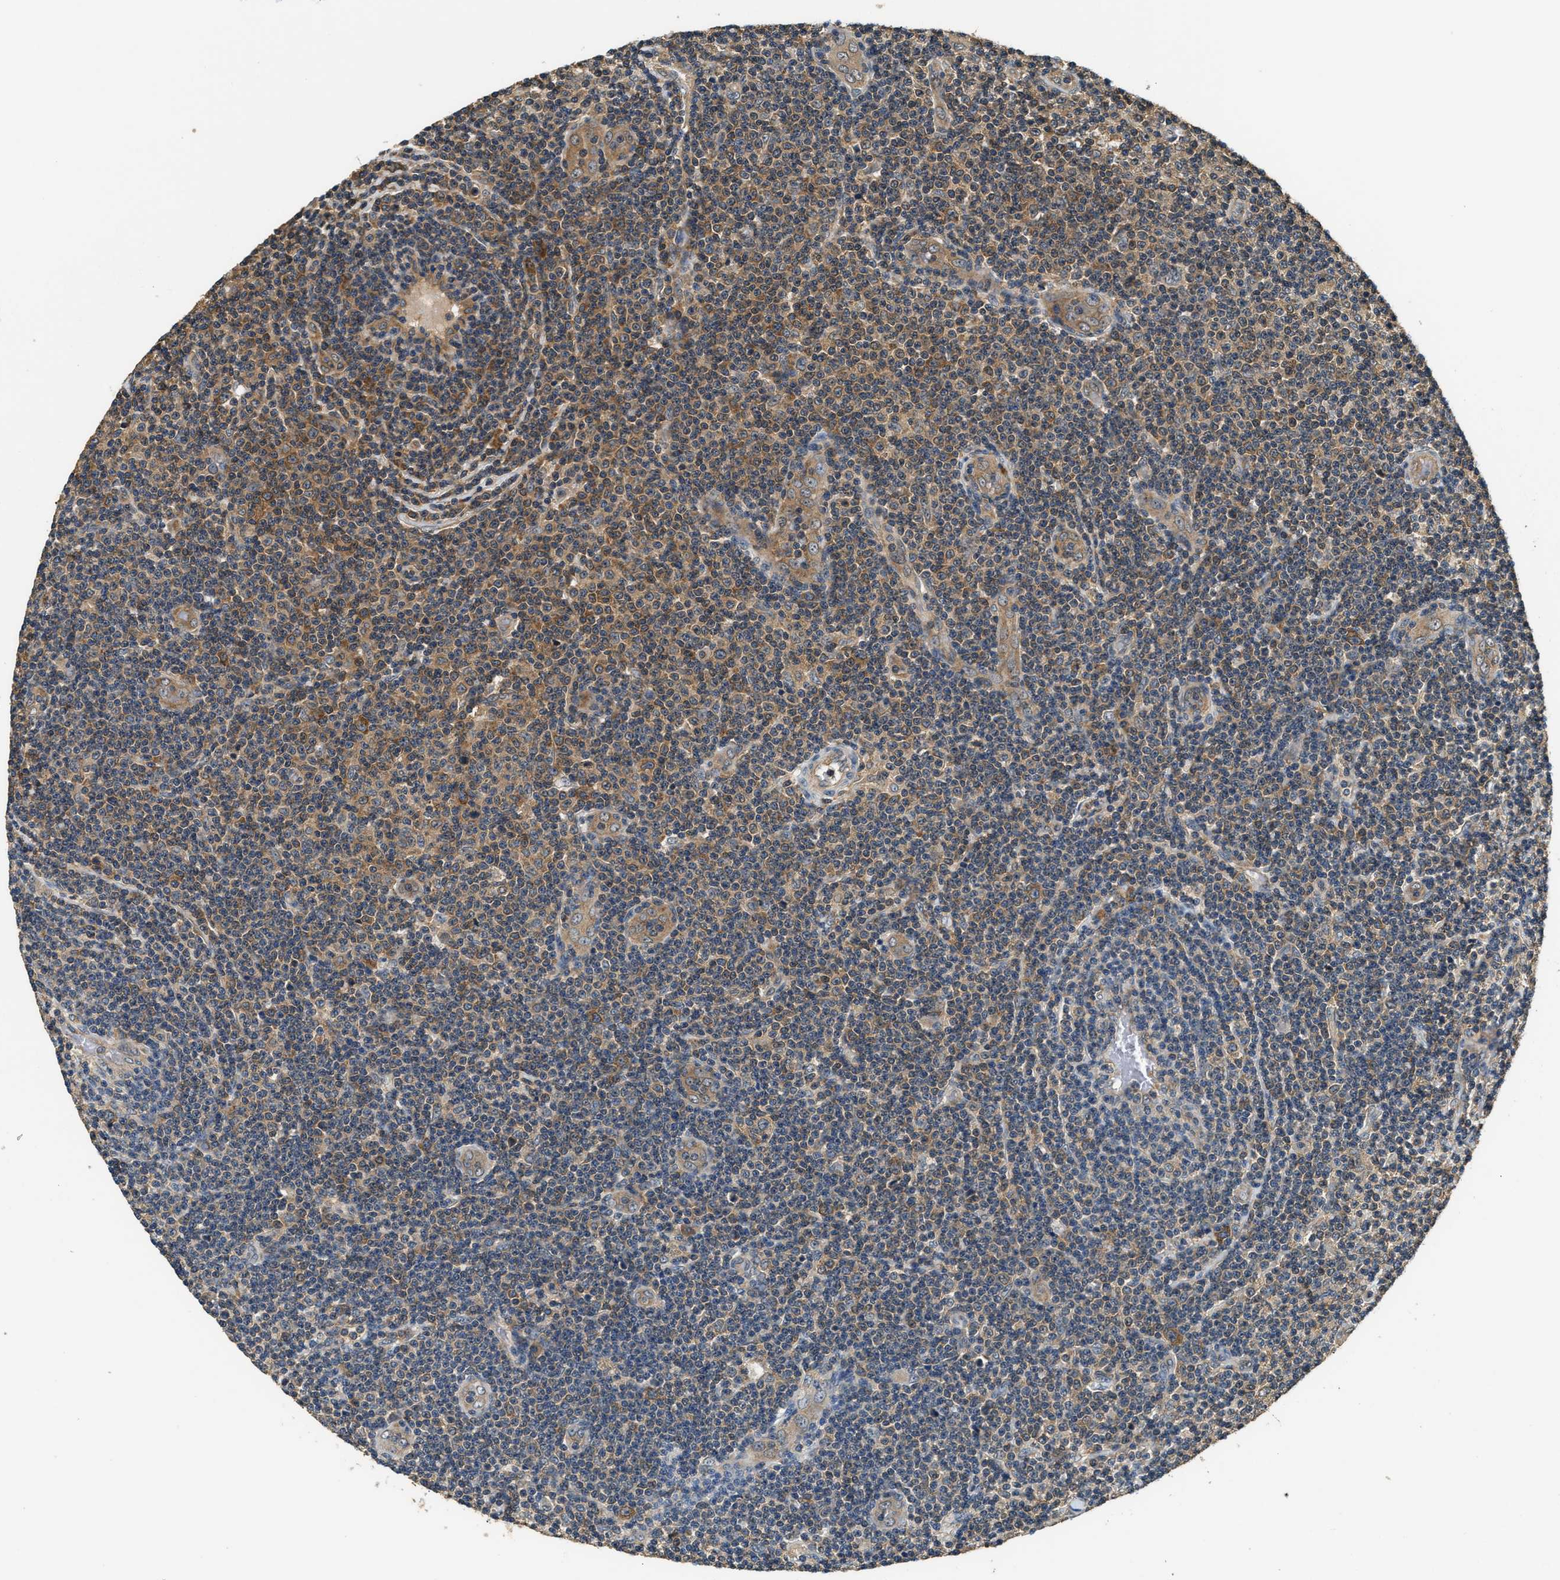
{"staining": {"intensity": "moderate", "quantity": "<25%", "location": "cytoplasmic/membranous"}, "tissue": "lymphoma", "cell_type": "Tumor cells", "image_type": "cancer", "snomed": [{"axis": "morphology", "description": "Malignant lymphoma, non-Hodgkin's type, Low grade"}, {"axis": "topography", "description": "Lymph node"}], "caption": "The image demonstrates staining of lymphoma, revealing moderate cytoplasmic/membranous protein expression (brown color) within tumor cells.", "gene": "DNAJC2", "patient": {"sex": "male", "age": 83}}